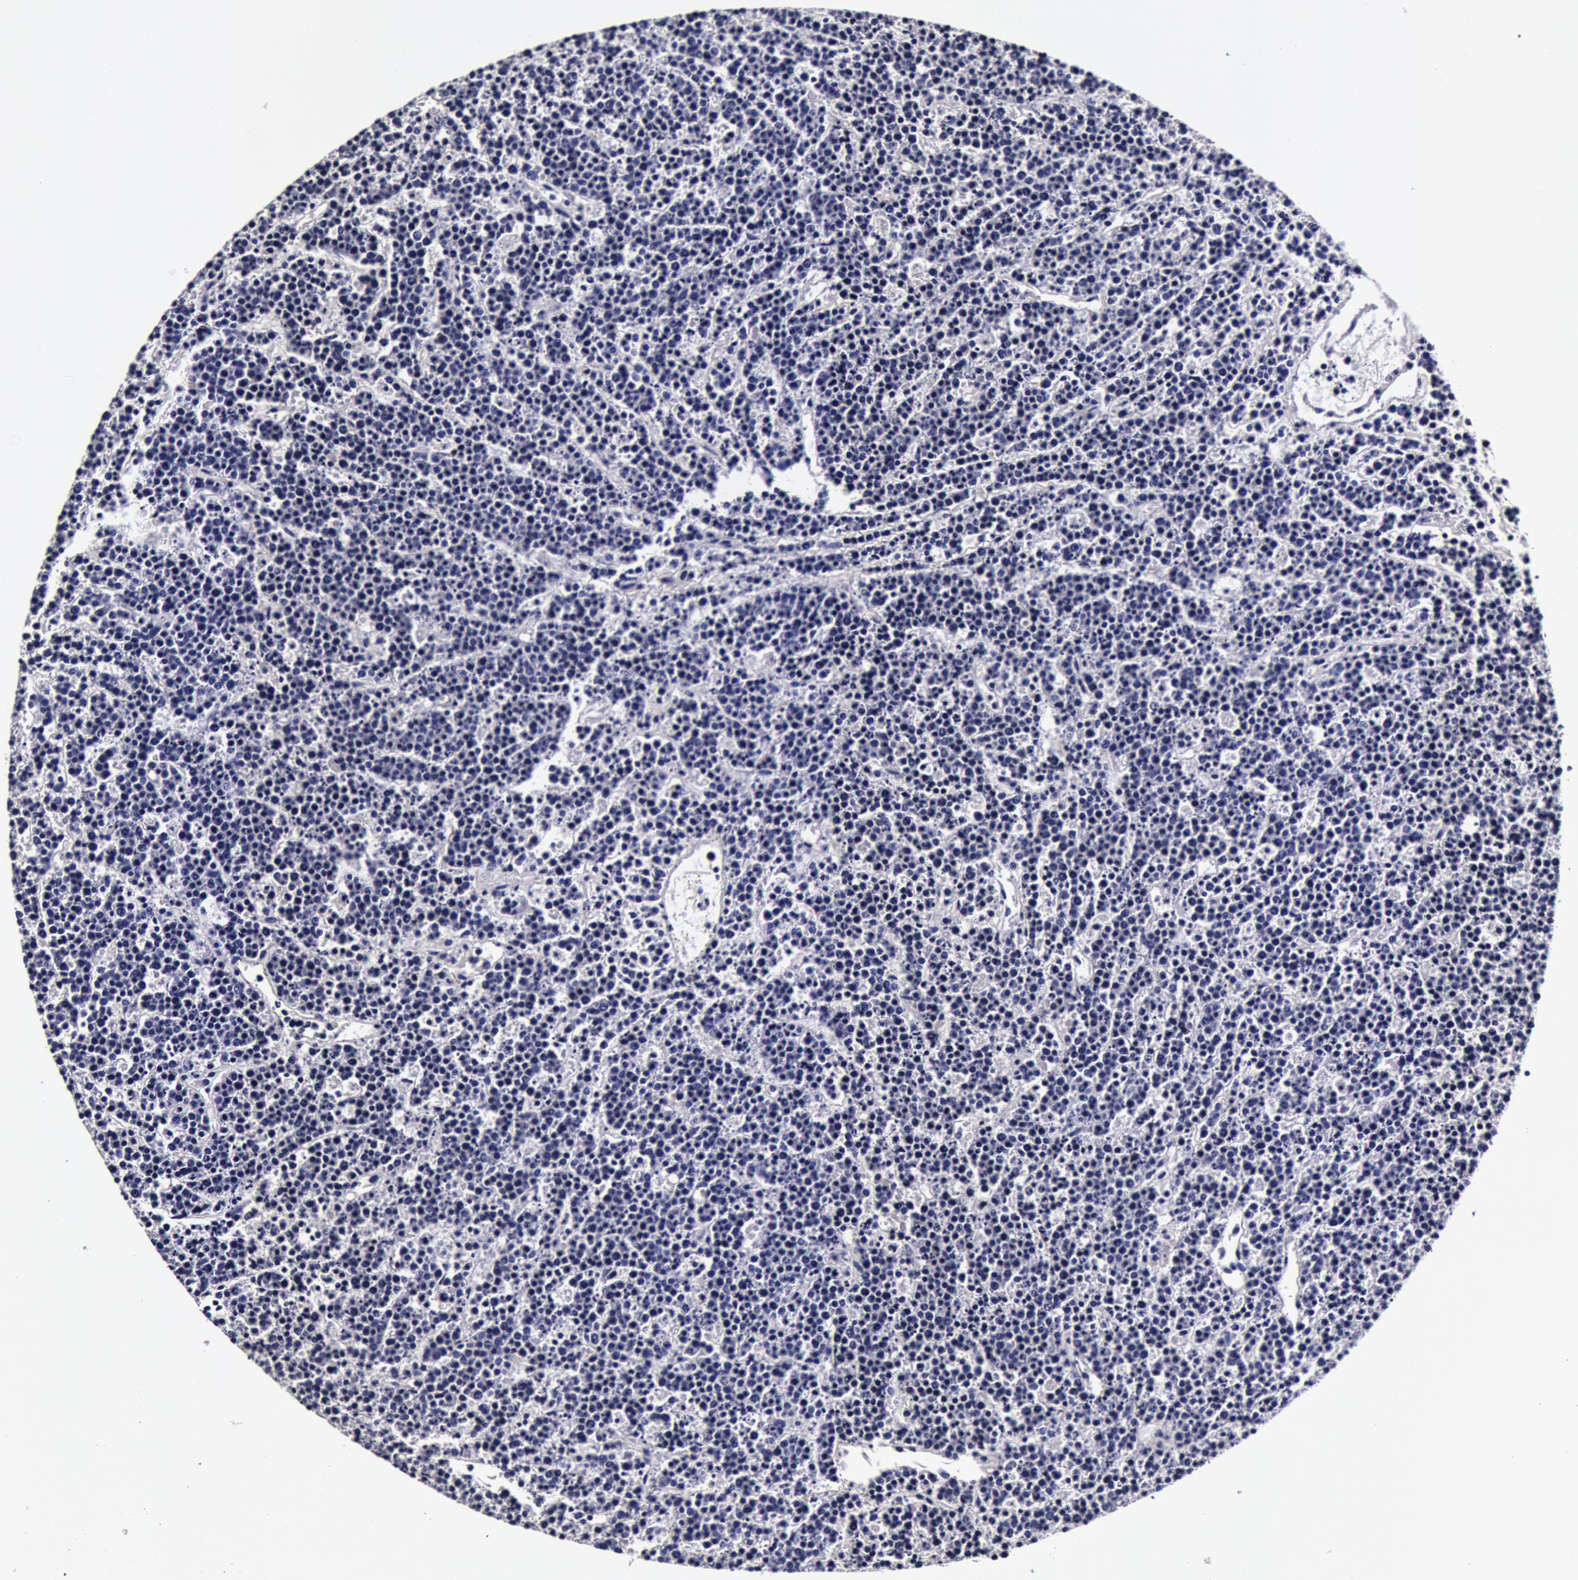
{"staining": {"intensity": "negative", "quantity": "none", "location": "none"}, "tissue": "lymphoma", "cell_type": "Tumor cells", "image_type": "cancer", "snomed": [{"axis": "morphology", "description": "Malignant lymphoma, non-Hodgkin's type, High grade"}, {"axis": "topography", "description": "Ovary"}], "caption": "Immunohistochemical staining of human malignant lymphoma, non-Hodgkin's type (high-grade) displays no significant staining in tumor cells.", "gene": "CCDC22", "patient": {"sex": "female", "age": 56}}